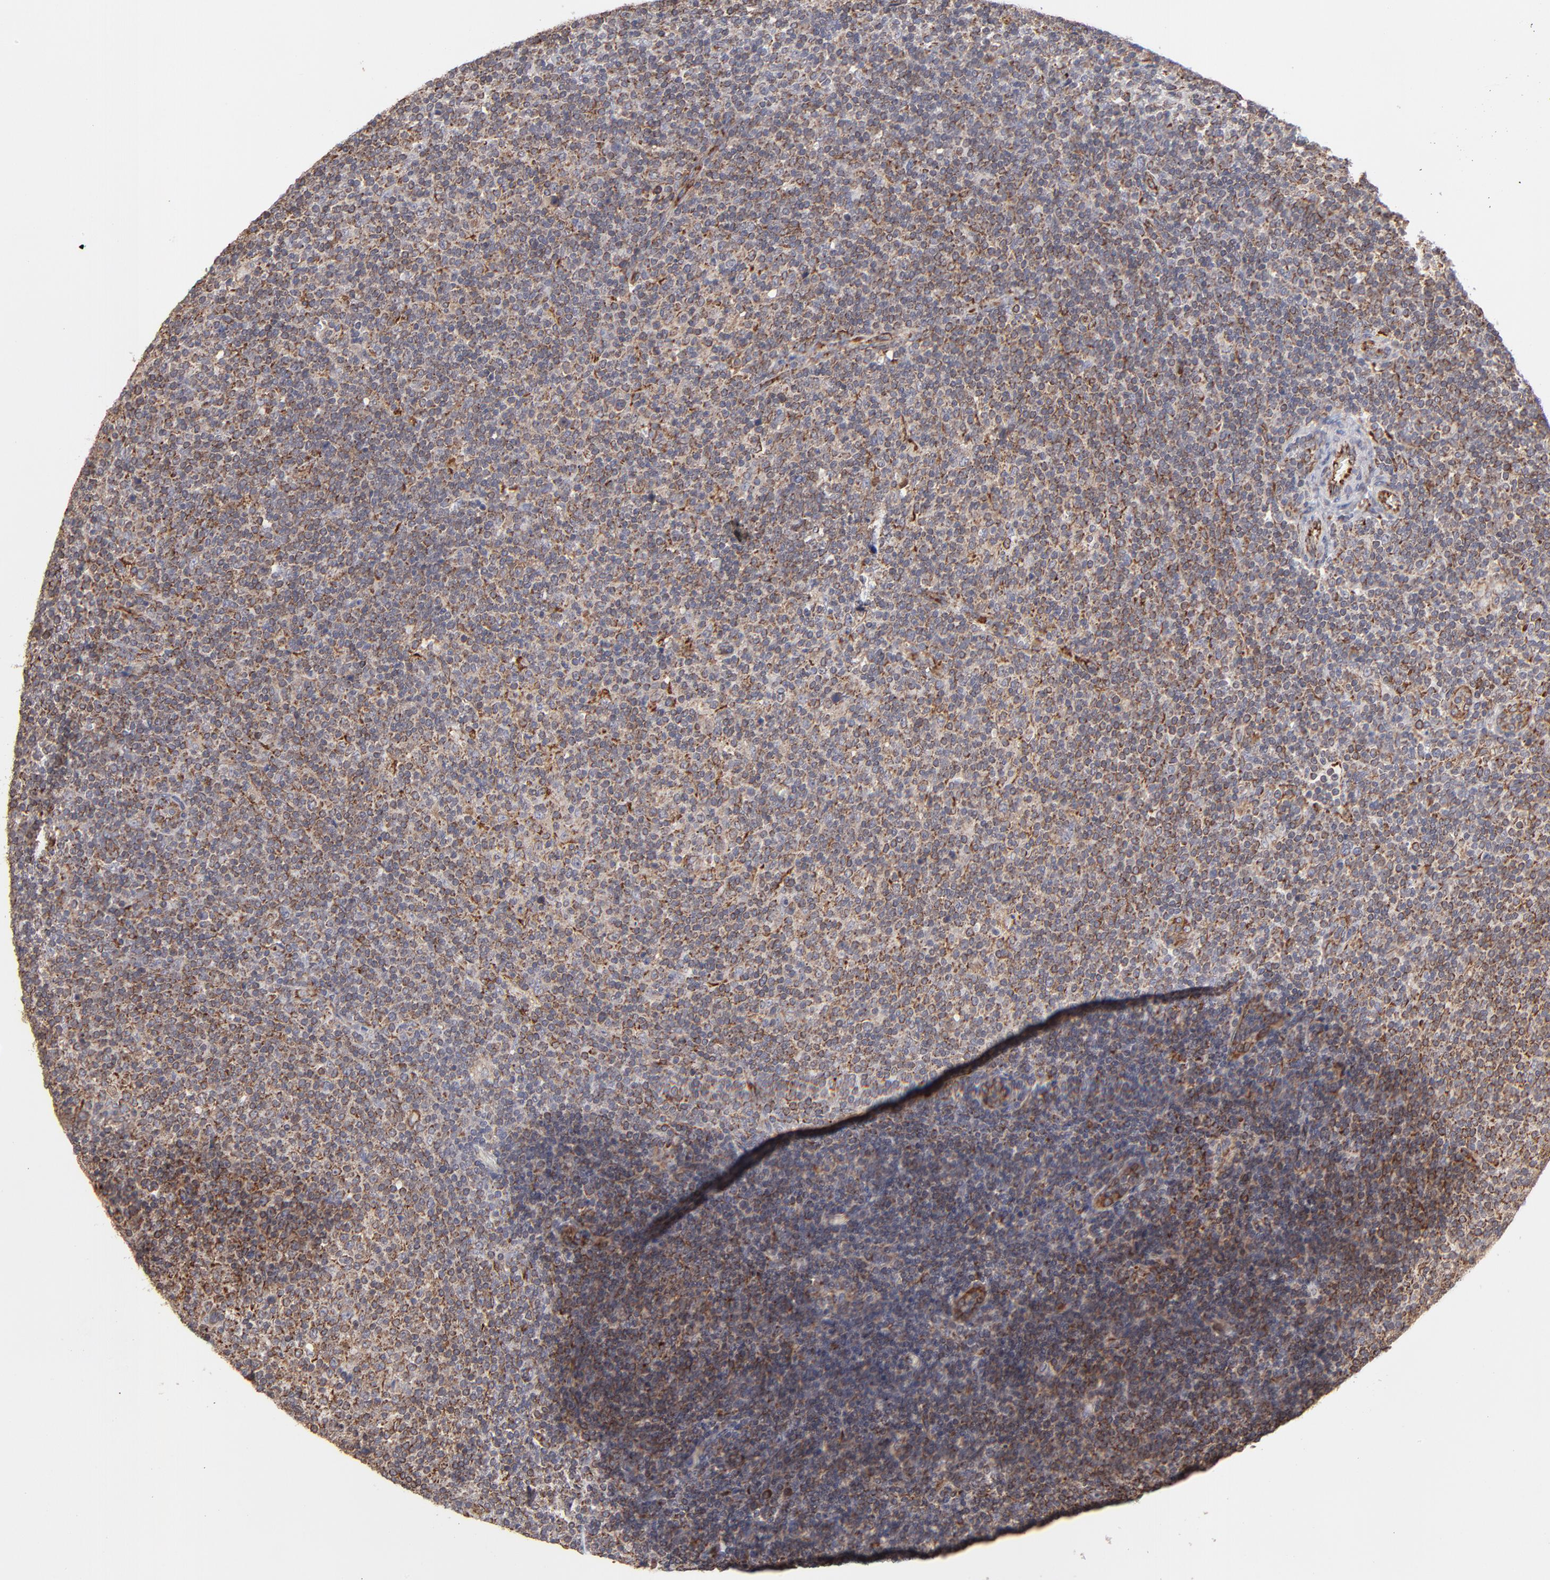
{"staining": {"intensity": "moderate", "quantity": ">75%", "location": "cytoplasmic/membranous"}, "tissue": "lymphoma", "cell_type": "Tumor cells", "image_type": "cancer", "snomed": [{"axis": "morphology", "description": "Malignant lymphoma, non-Hodgkin's type, Low grade"}, {"axis": "topography", "description": "Lymph node"}], "caption": "A brown stain labels moderate cytoplasmic/membranous expression of a protein in human lymphoma tumor cells.", "gene": "KTN1", "patient": {"sex": "male", "age": 70}}